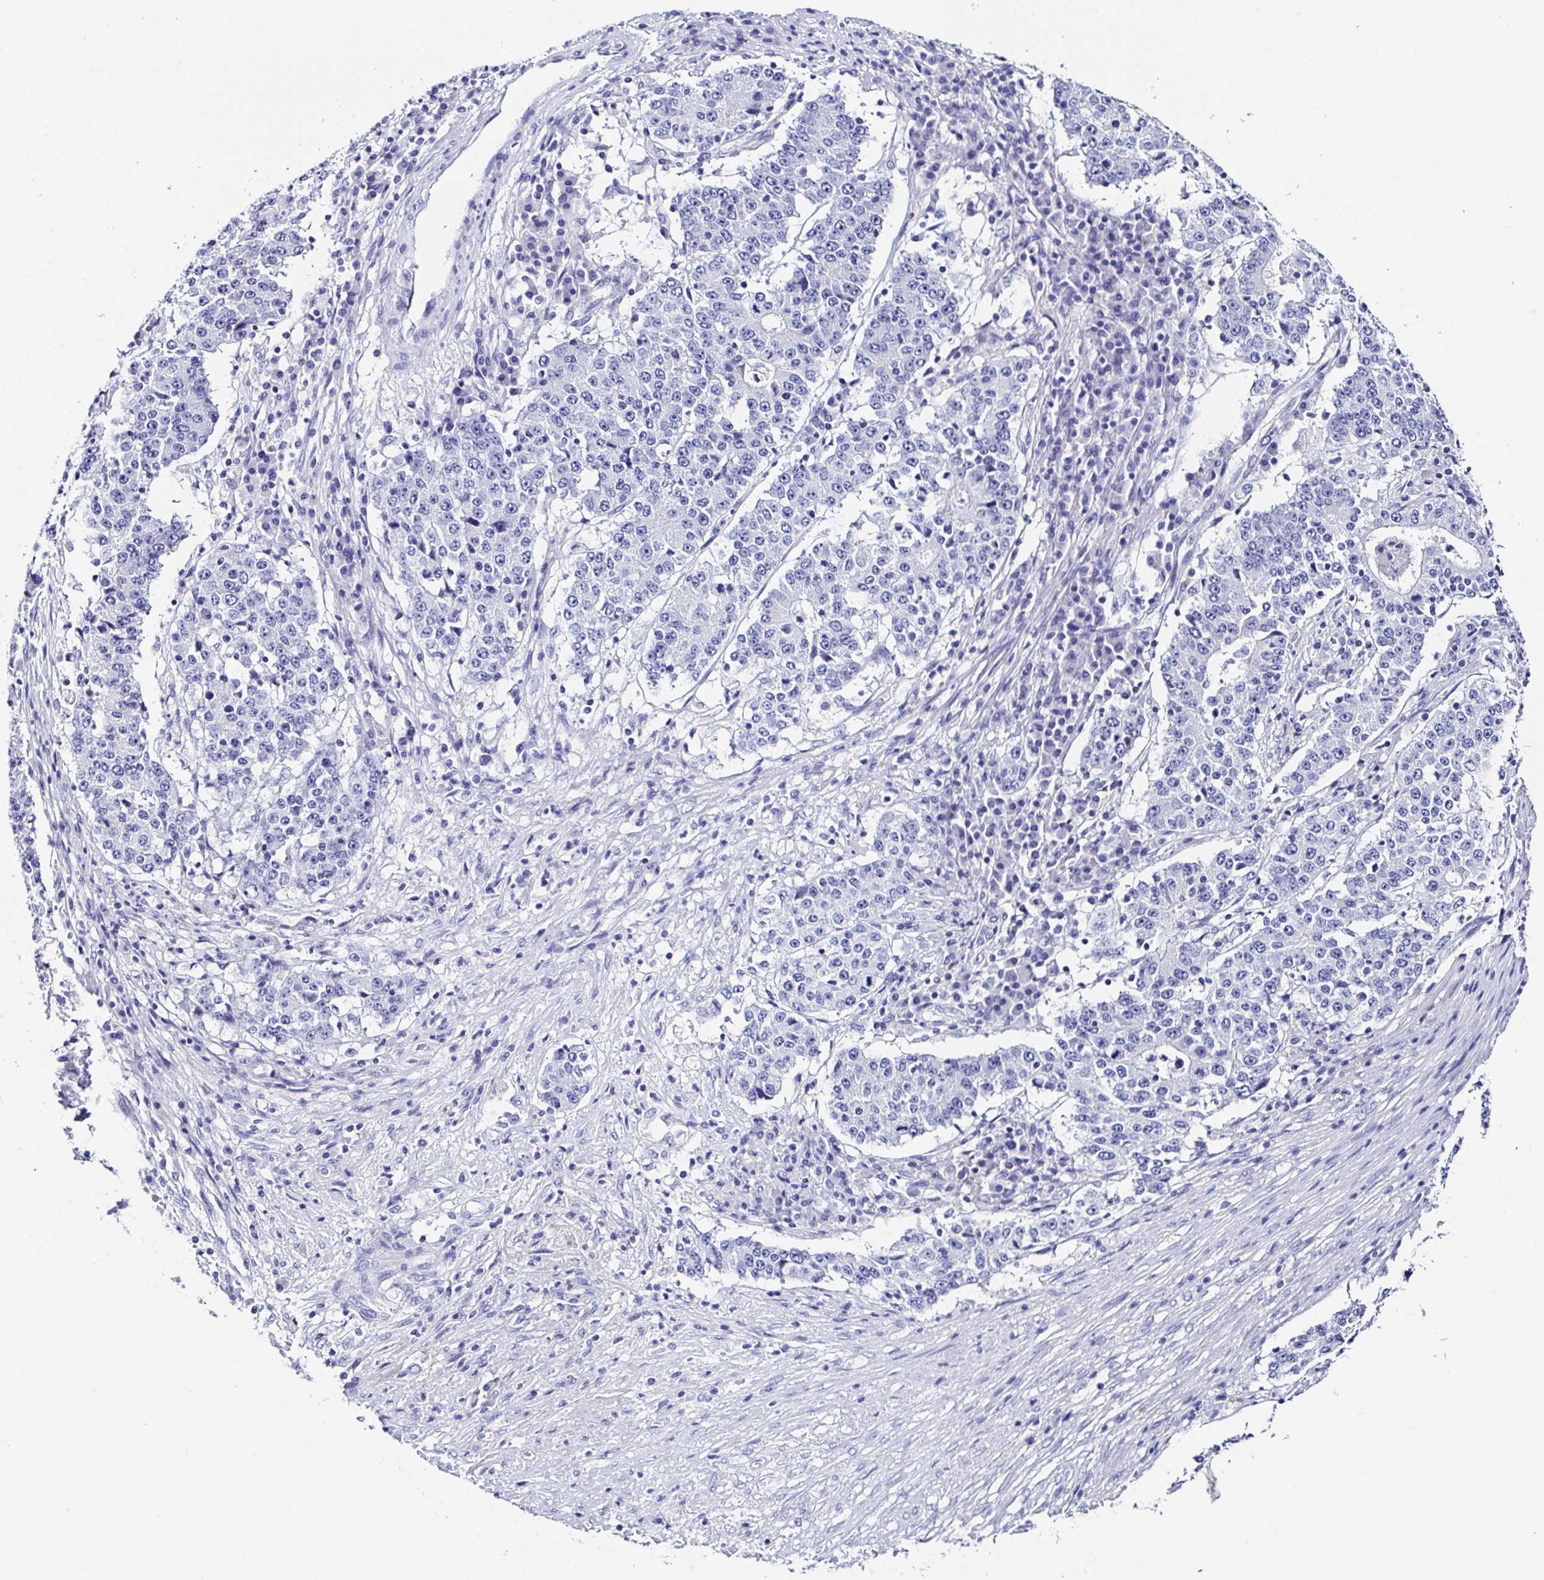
{"staining": {"intensity": "negative", "quantity": "none", "location": "none"}, "tissue": "stomach cancer", "cell_type": "Tumor cells", "image_type": "cancer", "snomed": [{"axis": "morphology", "description": "Adenocarcinoma, NOS"}, {"axis": "topography", "description": "Stomach"}], "caption": "Immunohistochemistry (IHC) micrograph of neoplastic tissue: stomach cancer (adenocarcinoma) stained with DAB (3,3'-diaminobenzidine) exhibits no significant protein expression in tumor cells.", "gene": "UGT3A1", "patient": {"sex": "male", "age": 59}}